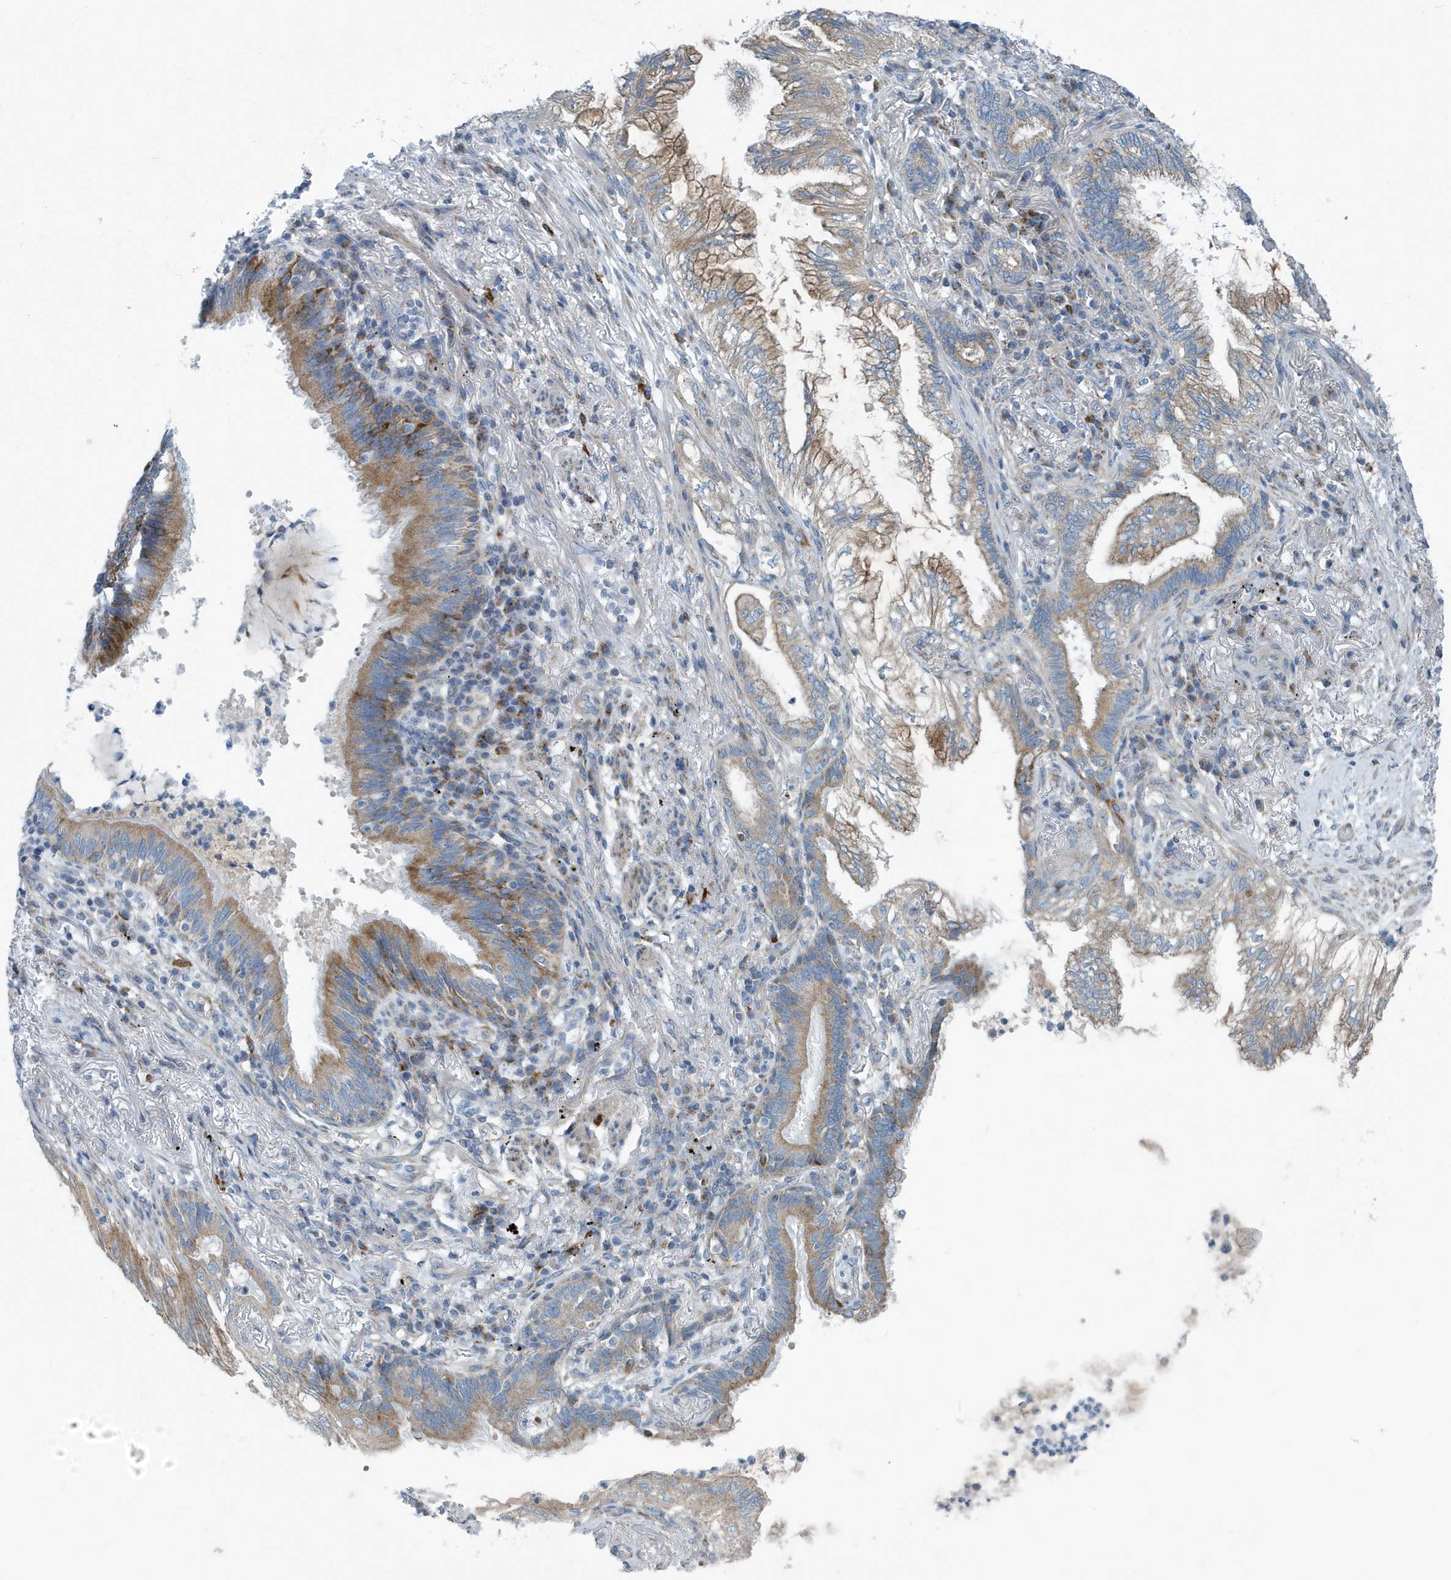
{"staining": {"intensity": "moderate", "quantity": "<25%", "location": "cytoplasmic/membranous"}, "tissue": "lung cancer", "cell_type": "Tumor cells", "image_type": "cancer", "snomed": [{"axis": "morphology", "description": "Adenocarcinoma, NOS"}, {"axis": "topography", "description": "Lung"}], "caption": "Protein expression analysis of human adenocarcinoma (lung) reveals moderate cytoplasmic/membranous positivity in approximately <25% of tumor cells.", "gene": "PPM1M", "patient": {"sex": "female", "age": 70}}